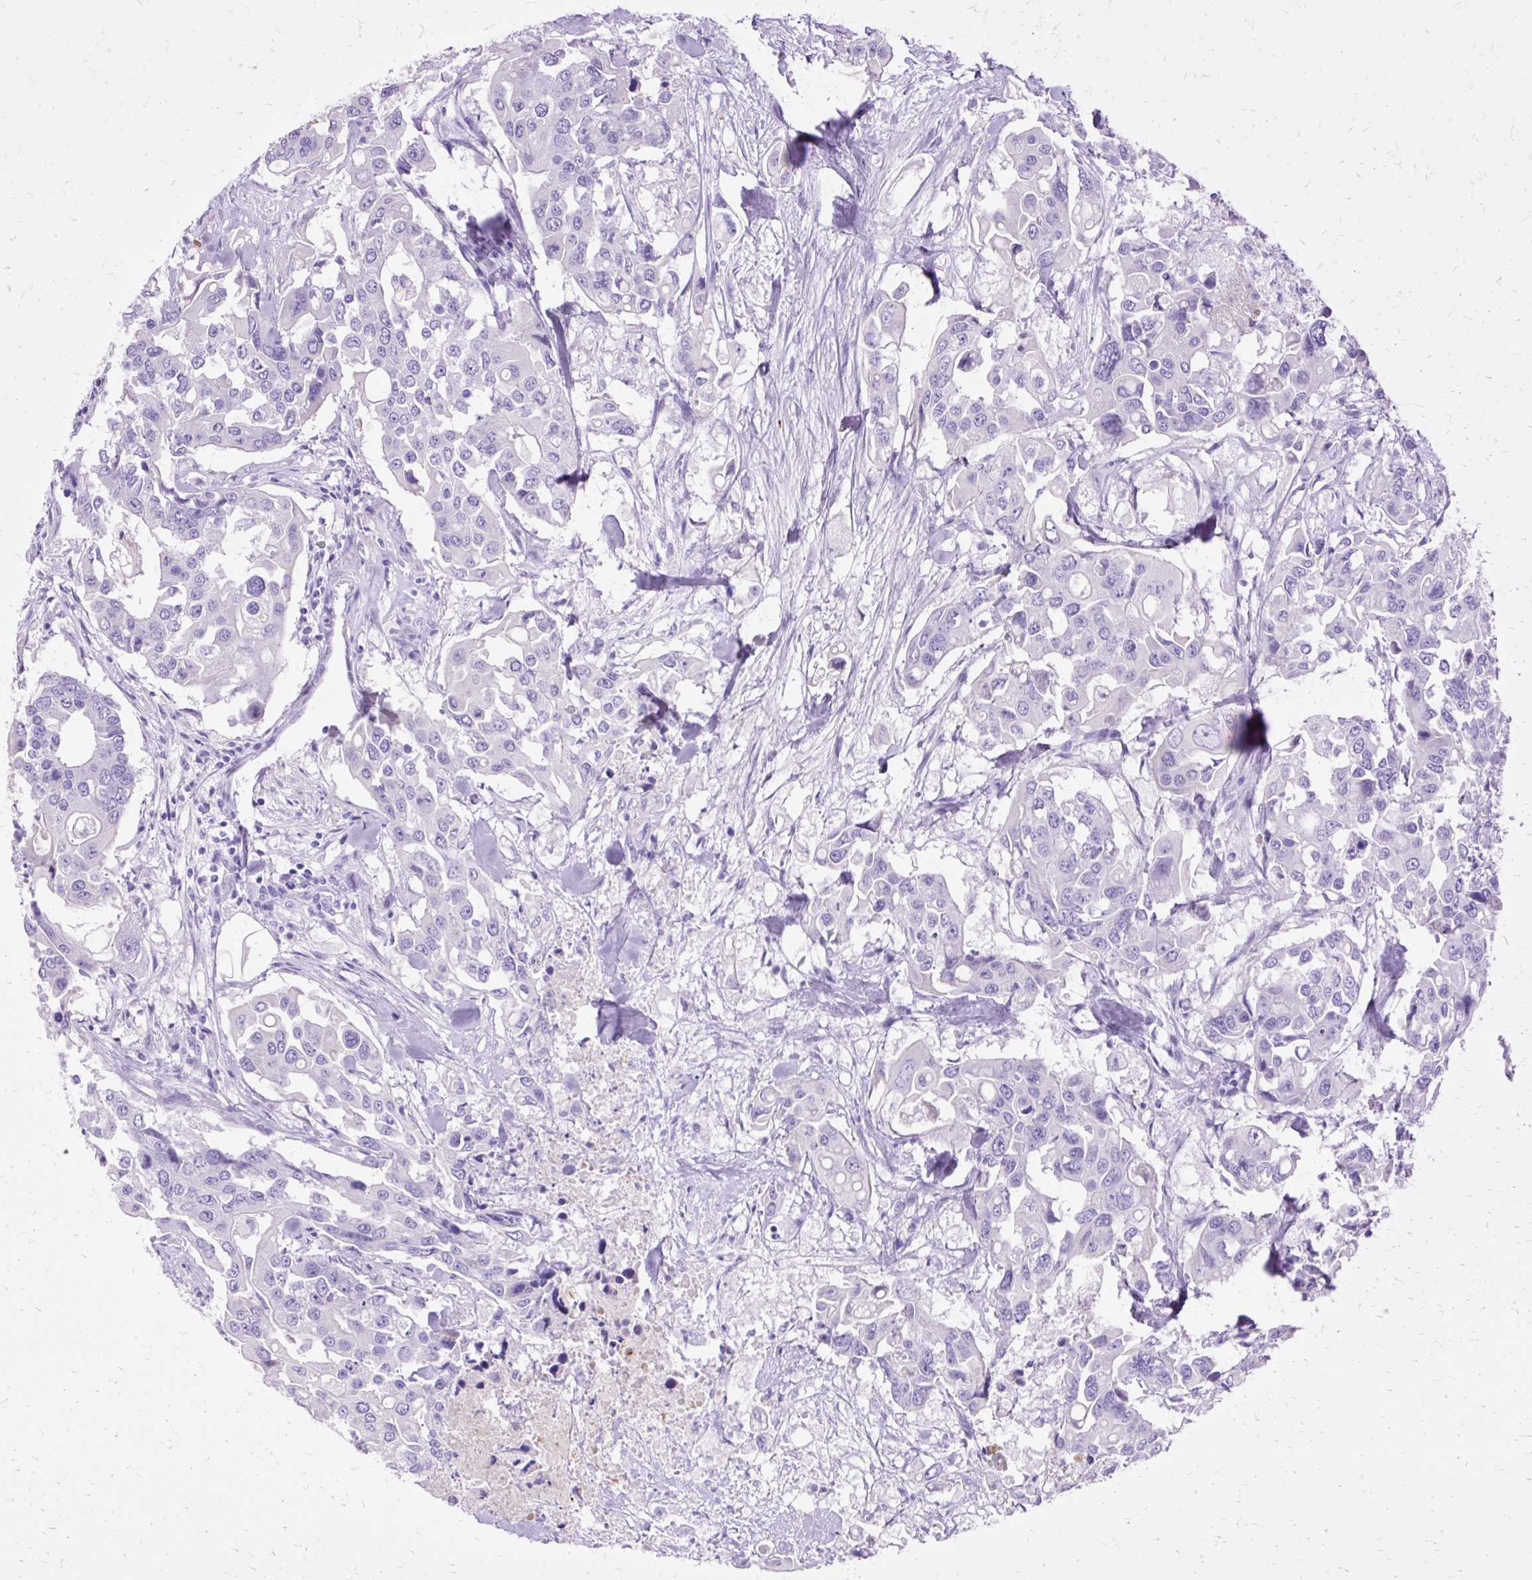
{"staining": {"intensity": "negative", "quantity": "none", "location": "none"}, "tissue": "colorectal cancer", "cell_type": "Tumor cells", "image_type": "cancer", "snomed": [{"axis": "morphology", "description": "Adenocarcinoma, NOS"}, {"axis": "topography", "description": "Colon"}], "caption": "This is an immunohistochemistry micrograph of adenocarcinoma (colorectal). There is no positivity in tumor cells.", "gene": "DEFA1", "patient": {"sex": "male", "age": 77}}